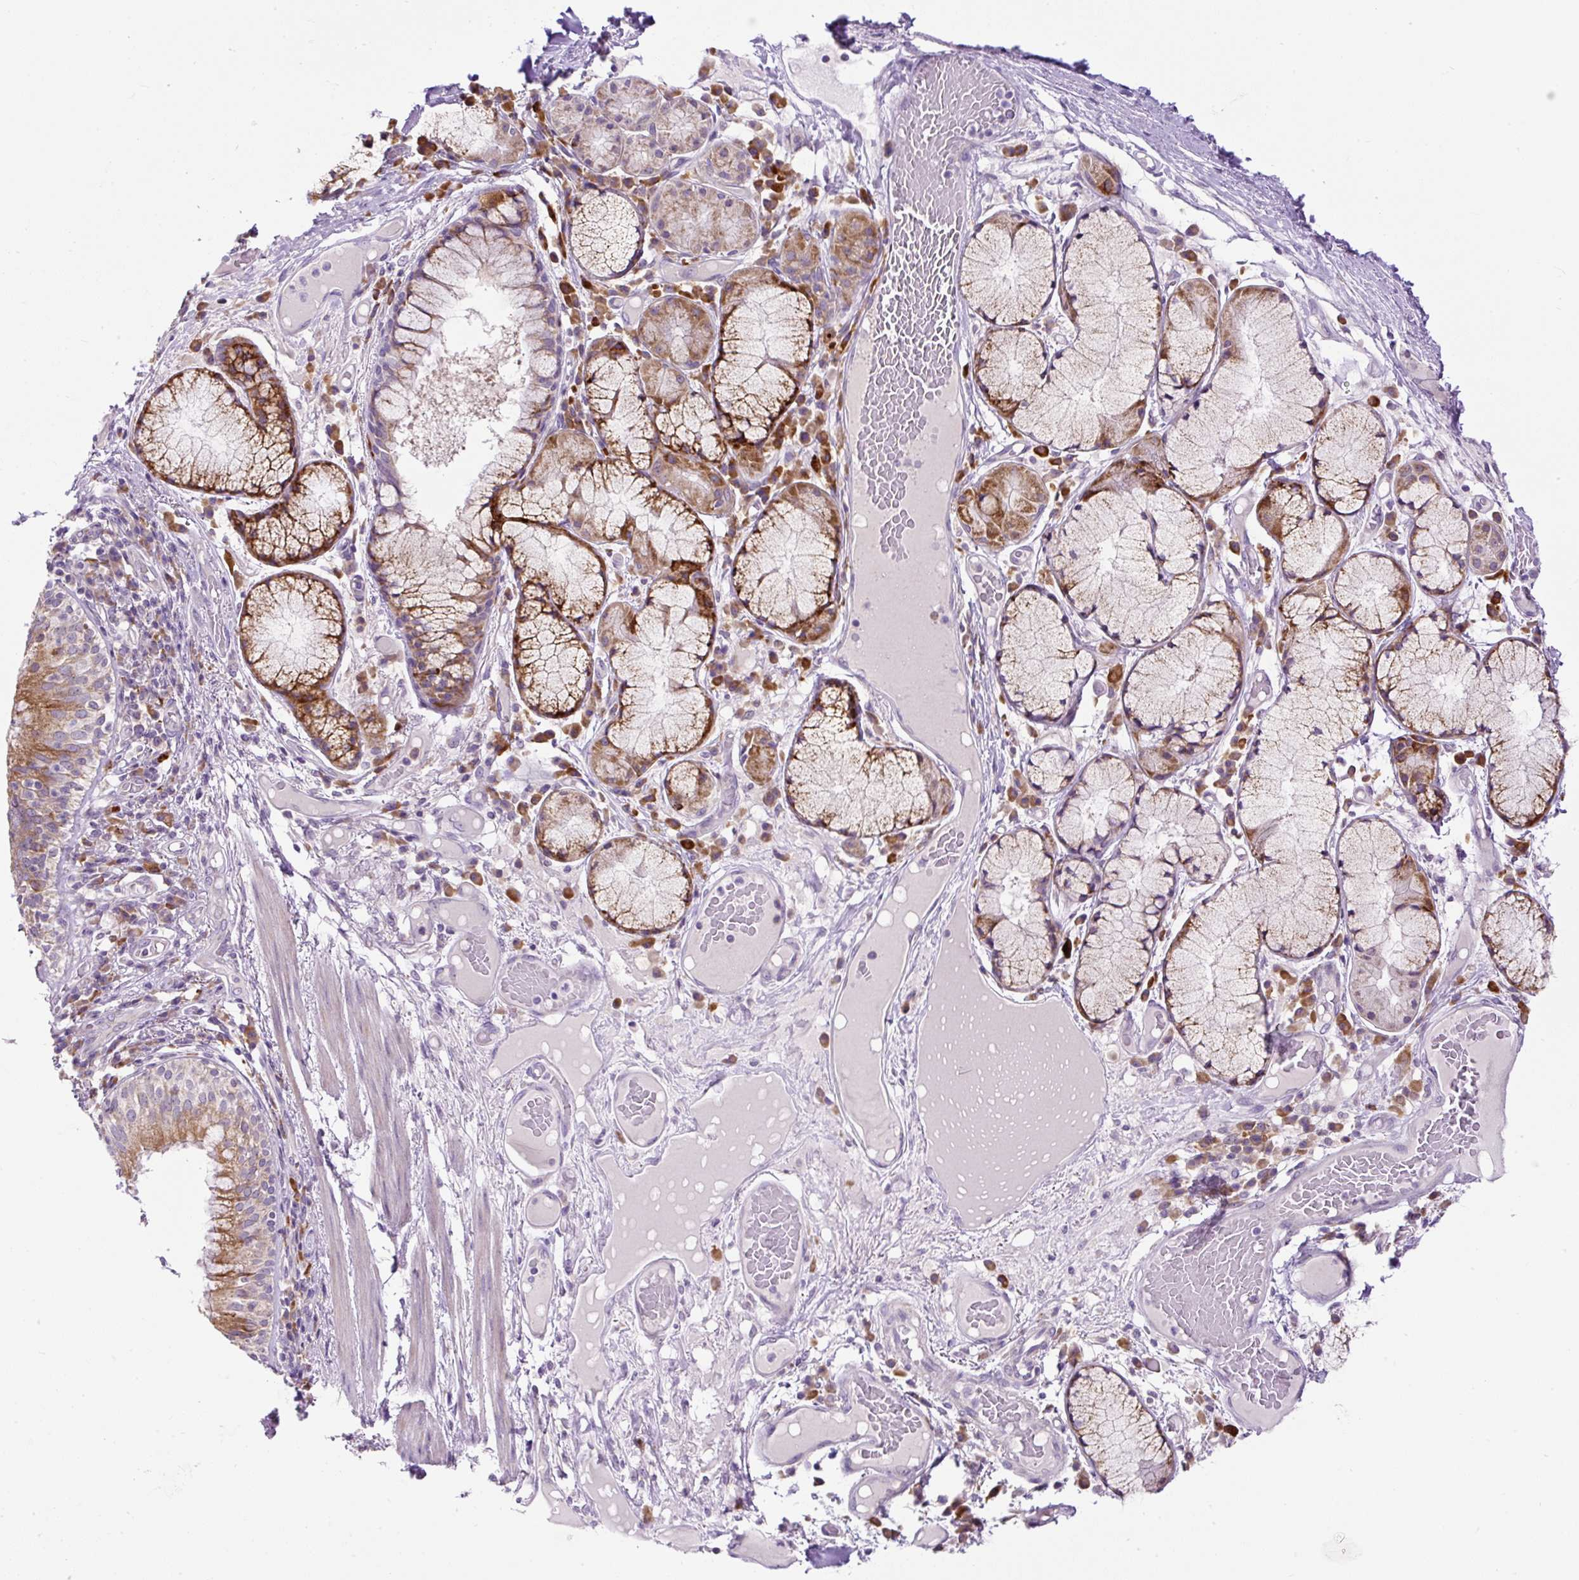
{"staining": {"intensity": "negative", "quantity": "none", "location": "none"}, "tissue": "adipose tissue", "cell_type": "Adipocytes", "image_type": "normal", "snomed": [{"axis": "morphology", "description": "Normal tissue, NOS"}, {"axis": "topography", "description": "Cartilage tissue"}, {"axis": "topography", "description": "Bronchus"}], "caption": "High magnification brightfield microscopy of benign adipose tissue stained with DAB (3,3'-diaminobenzidine) (brown) and counterstained with hematoxylin (blue): adipocytes show no significant positivity.", "gene": "FMC1", "patient": {"sex": "male", "age": 56}}